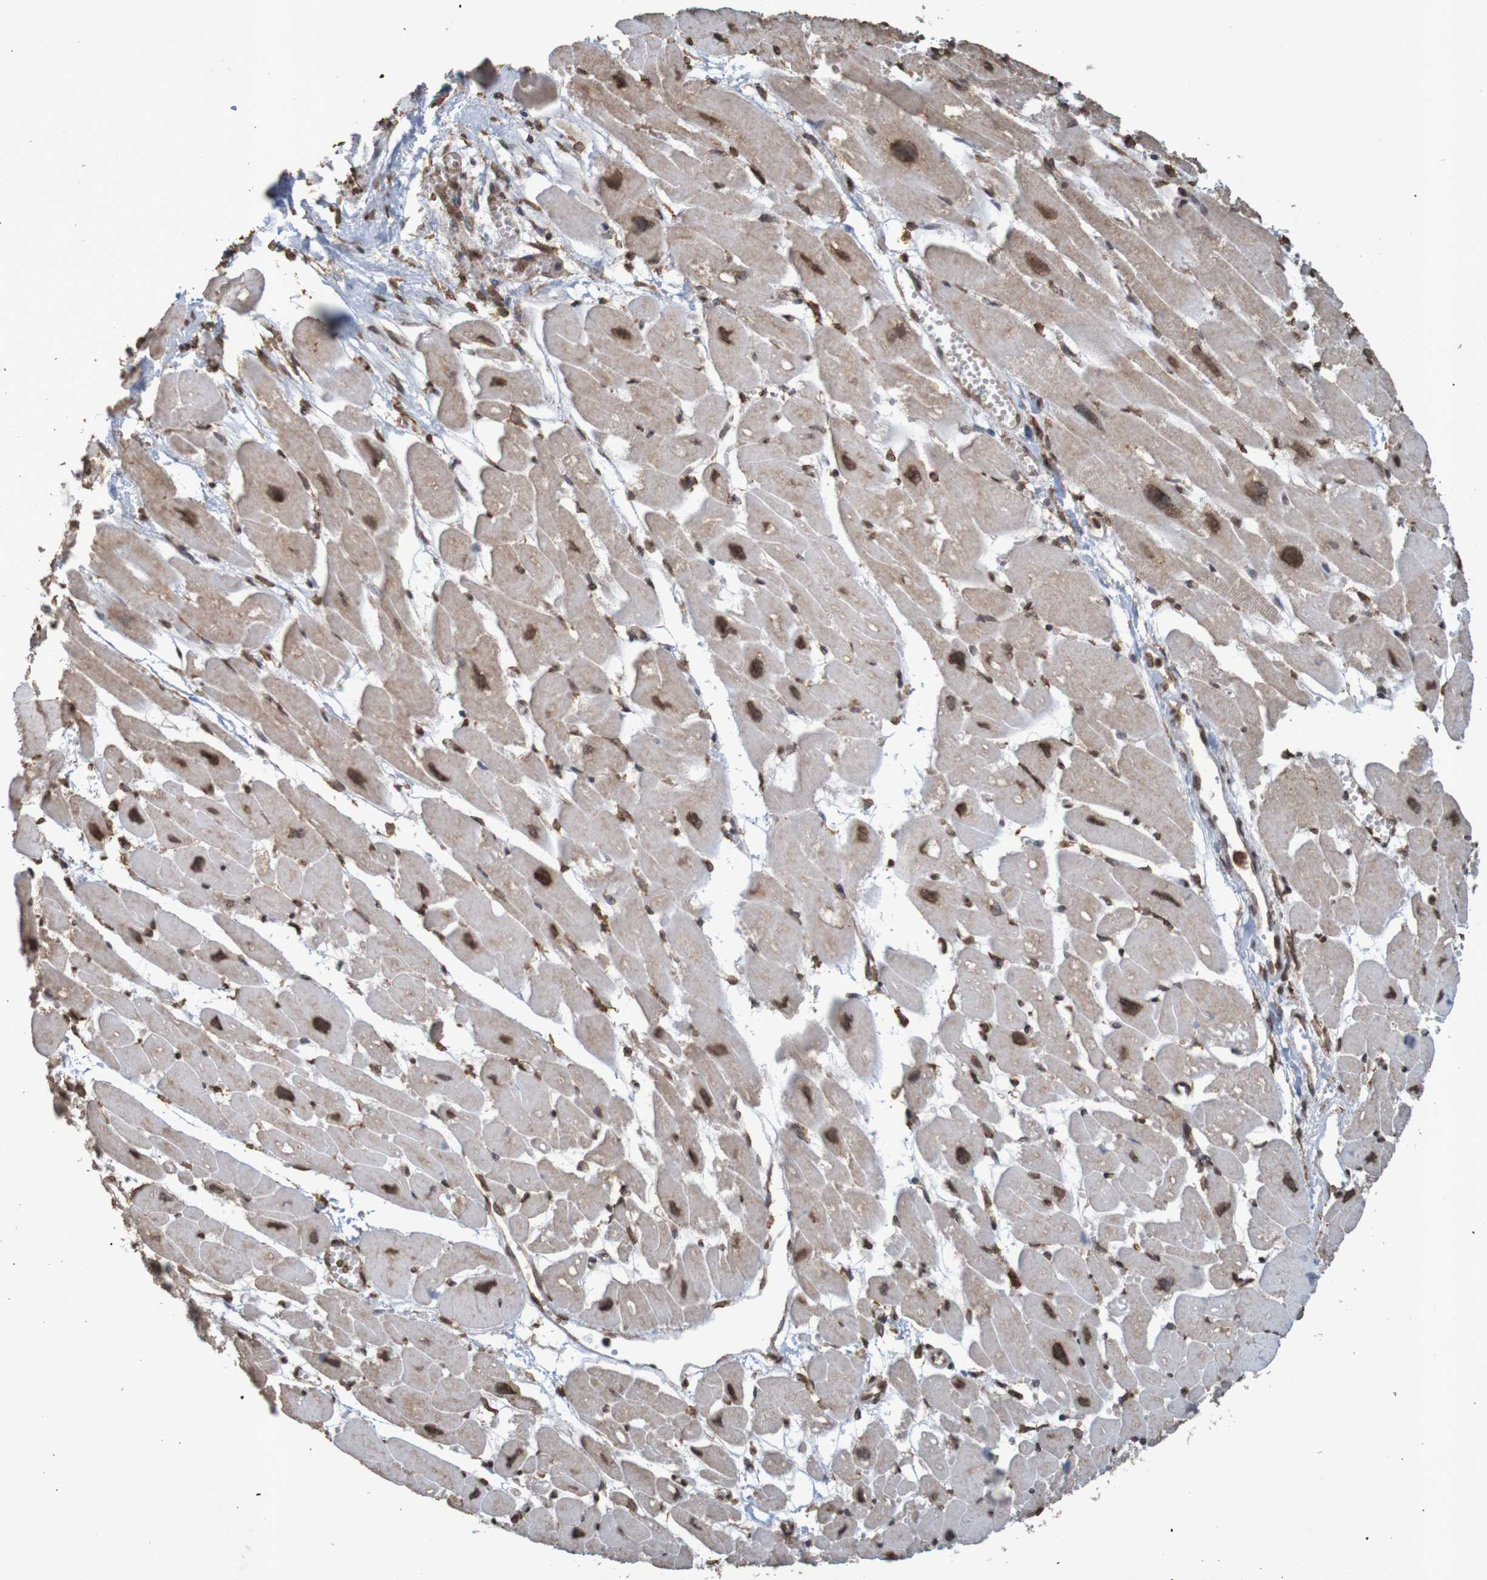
{"staining": {"intensity": "strong", "quantity": ">75%", "location": "cytoplasmic/membranous,nuclear"}, "tissue": "heart muscle", "cell_type": "Cardiomyocytes", "image_type": "normal", "snomed": [{"axis": "morphology", "description": "Normal tissue, NOS"}, {"axis": "topography", "description": "Heart"}], "caption": "Heart muscle stained for a protein (brown) shows strong cytoplasmic/membranous,nuclear positive staining in about >75% of cardiomyocytes.", "gene": "GFI1", "patient": {"sex": "female", "age": 54}}